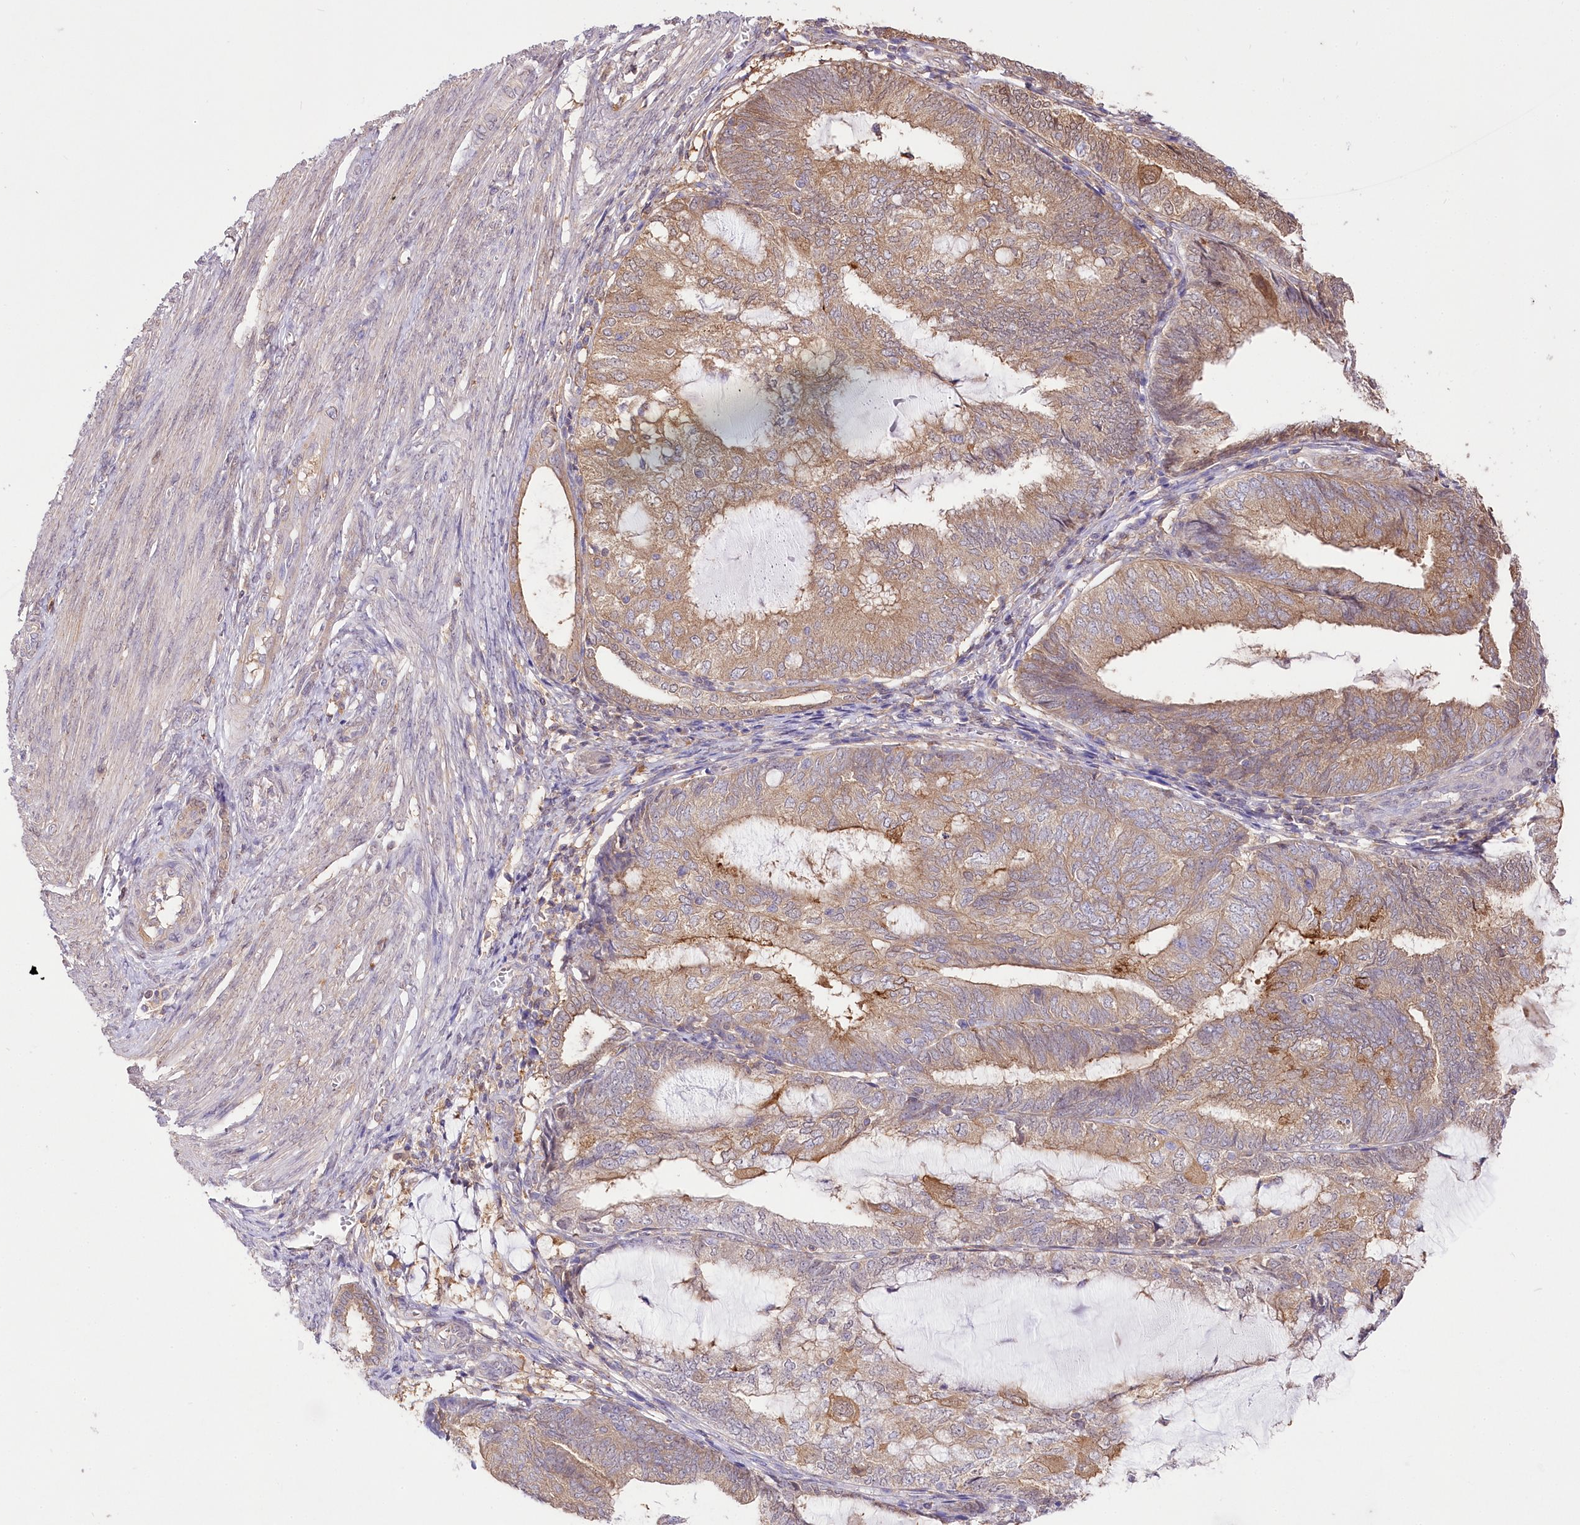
{"staining": {"intensity": "moderate", "quantity": "25%-75%", "location": "cytoplasmic/membranous"}, "tissue": "endometrial cancer", "cell_type": "Tumor cells", "image_type": "cancer", "snomed": [{"axis": "morphology", "description": "Adenocarcinoma, NOS"}, {"axis": "topography", "description": "Endometrium"}], "caption": "The immunohistochemical stain shows moderate cytoplasmic/membranous positivity in tumor cells of adenocarcinoma (endometrial) tissue.", "gene": "UGP2", "patient": {"sex": "female", "age": 81}}